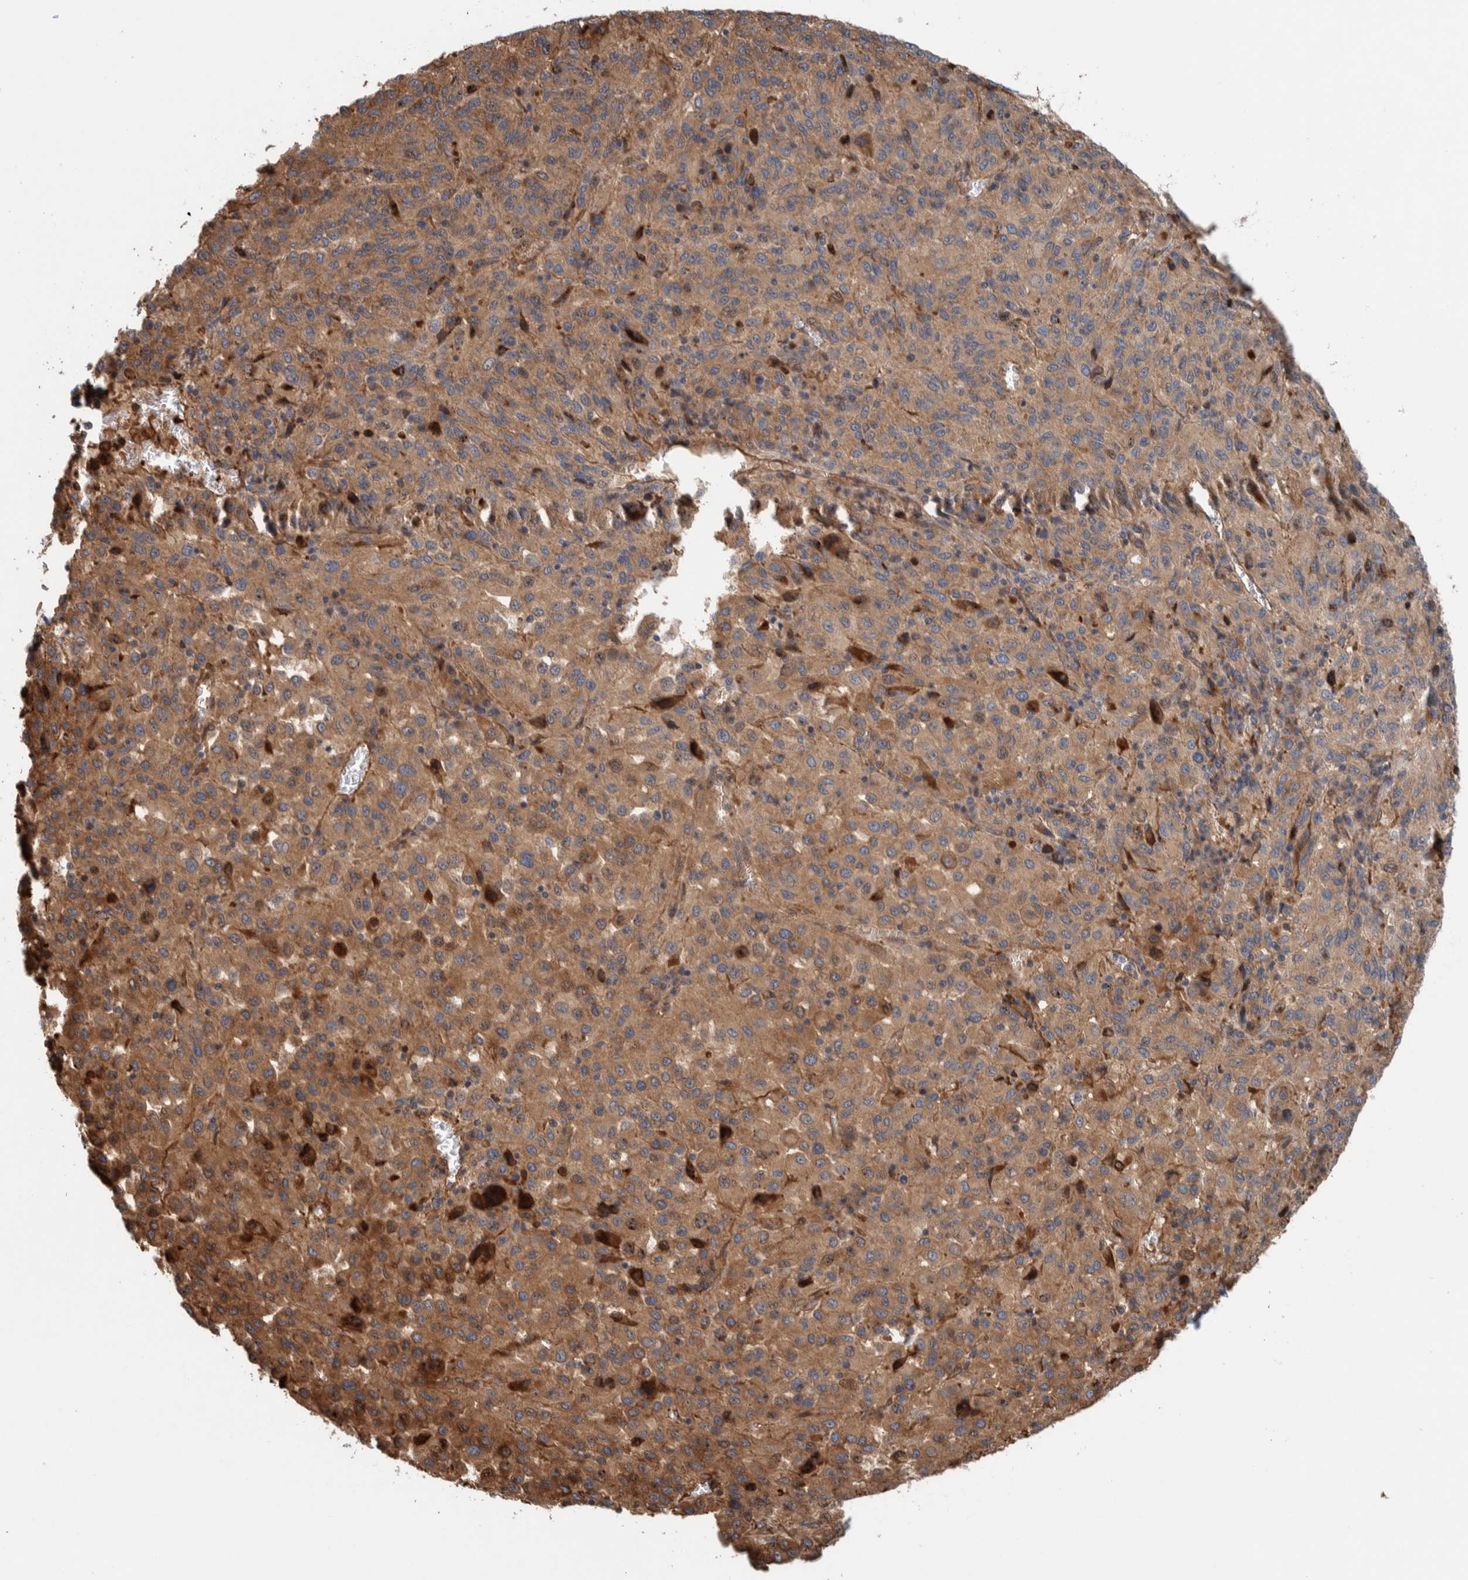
{"staining": {"intensity": "moderate", "quantity": ">75%", "location": "cytoplasmic/membranous"}, "tissue": "melanoma", "cell_type": "Tumor cells", "image_type": "cancer", "snomed": [{"axis": "morphology", "description": "Malignant melanoma, Metastatic site"}, {"axis": "topography", "description": "Lung"}], "caption": "There is medium levels of moderate cytoplasmic/membranous positivity in tumor cells of malignant melanoma (metastatic site), as demonstrated by immunohistochemical staining (brown color).", "gene": "PKD1L1", "patient": {"sex": "male", "age": 64}}